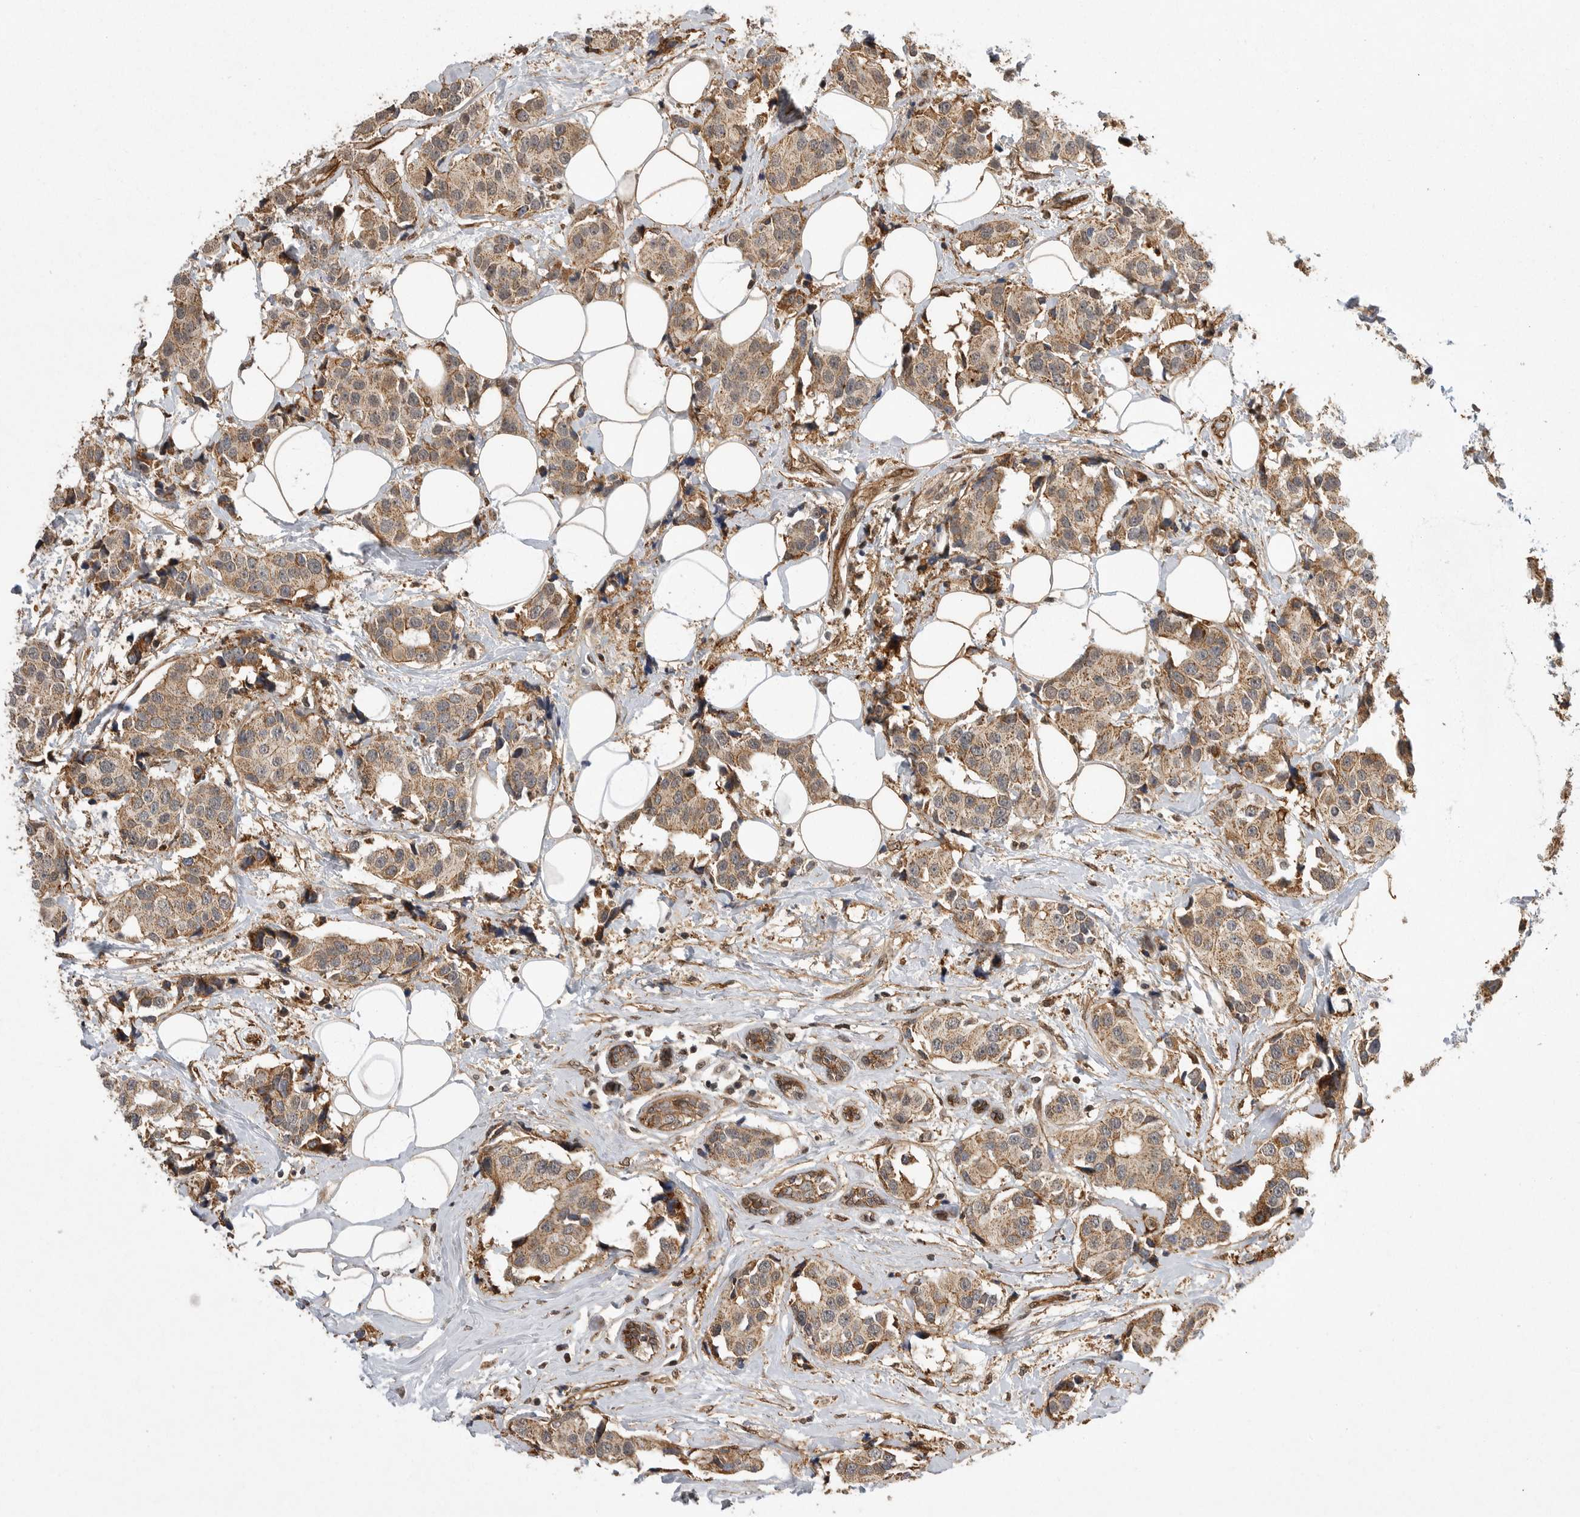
{"staining": {"intensity": "moderate", "quantity": ">75%", "location": "cytoplasmic/membranous"}, "tissue": "breast cancer", "cell_type": "Tumor cells", "image_type": "cancer", "snomed": [{"axis": "morphology", "description": "Normal tissue, NOS"}, {"axis": "morphology", "description": "Duct carcinoma"}, {"axis": "topography", "description": "Breast"}], "caption": "Approximately >75% of tumor cells in human intraductal carcinoma (breast) show moderate cytoplasmic/membranous protein expression as visualized by brown immunohistochemical staining.", "gene": "NECTIN1", "patient": {"sex": "female", "age": 39}}